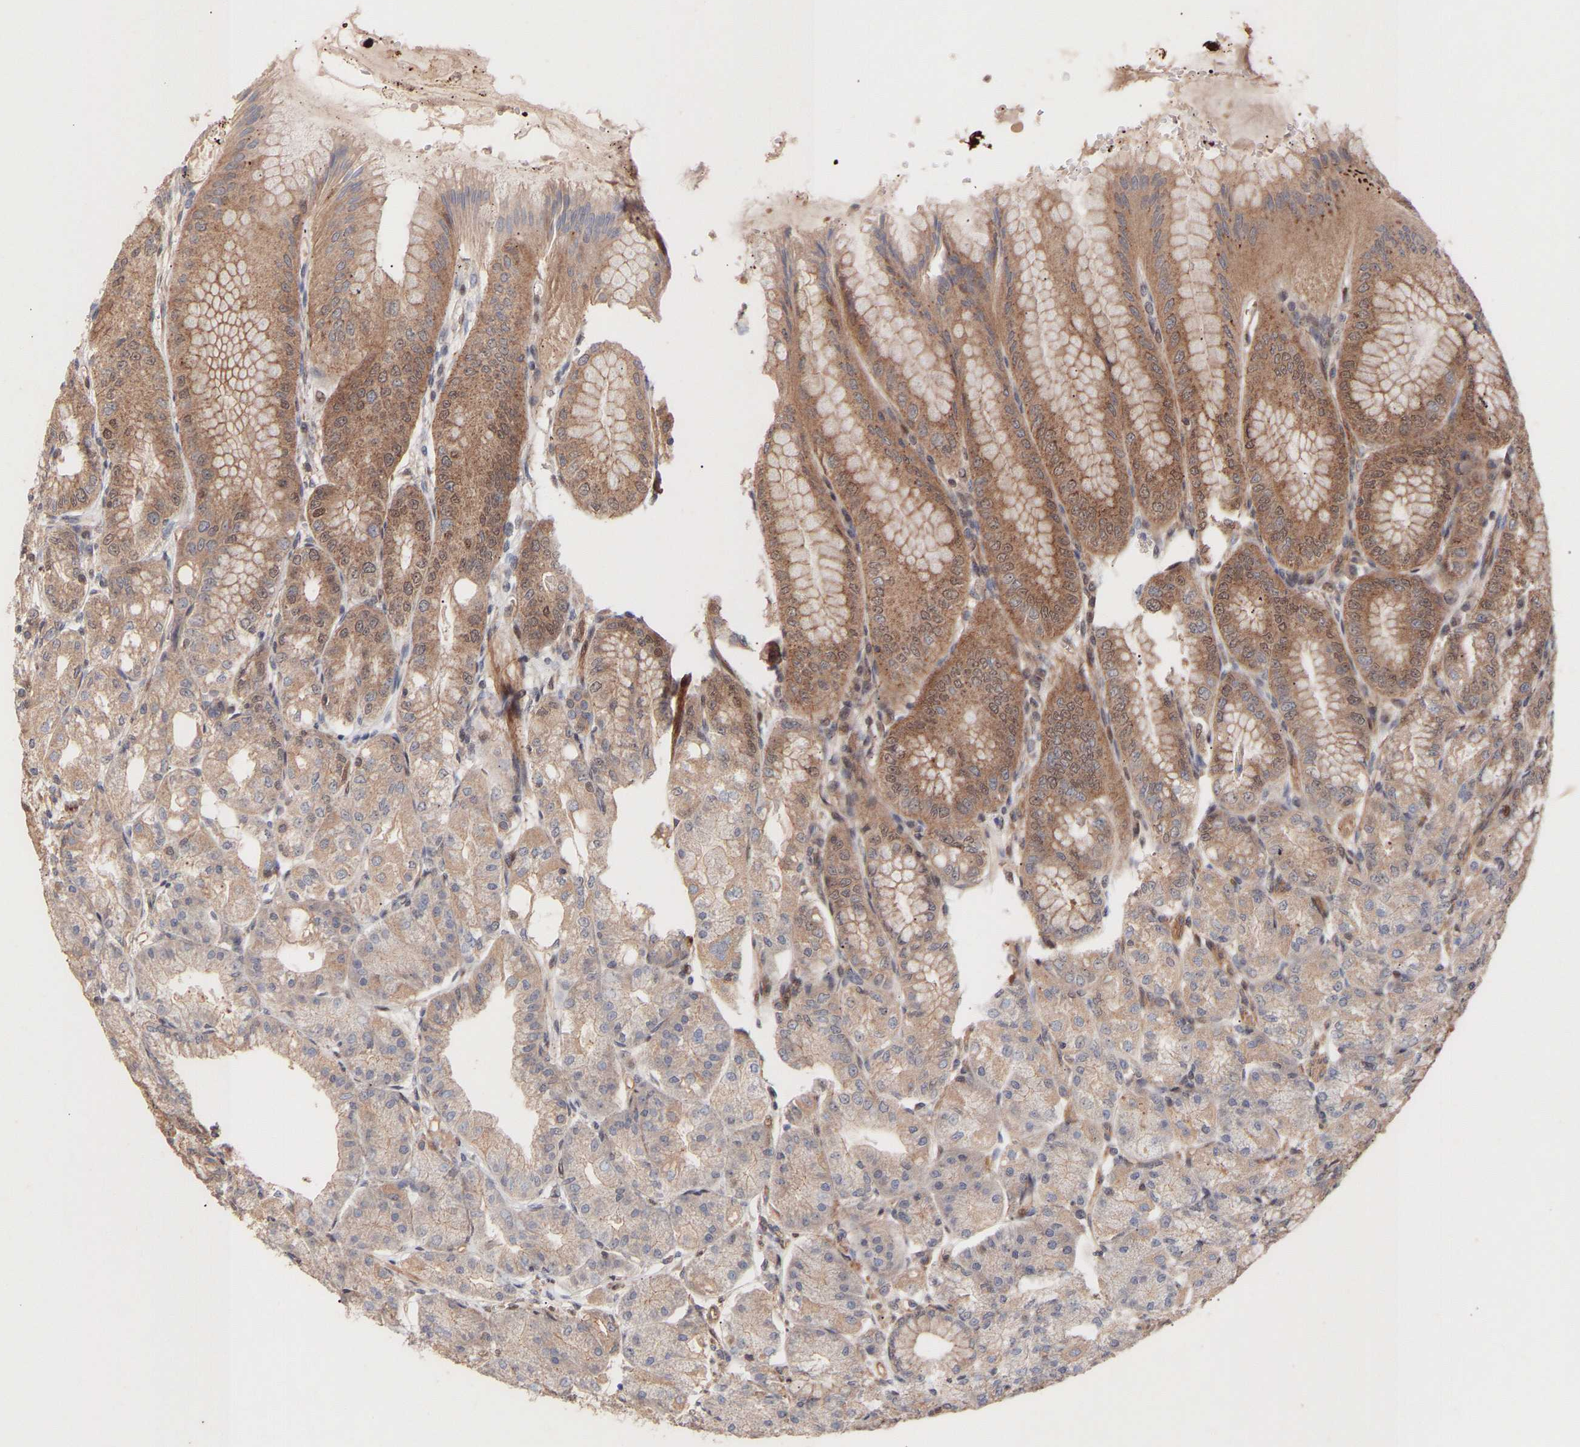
{"staining": {"intensity": "strong", "quantity": ">75%", "location": "cytoplasmic/membranous"}, "tissue": "stomach", "cell_type": "Glandular cells", "image_type": "normal", "snomed": [{"axis": "morphology", "description": "Normal tissue, NOS"}, {"axis": "topography", "description": "Stomach, lower"}], "caption": "Protein staining of normal stomach shows strong cytoplasmic/membranous staining in approximately >75% of glandular cells.", "gene": "PDLIM5", "patient": {"sex": "male", "age": 71}}